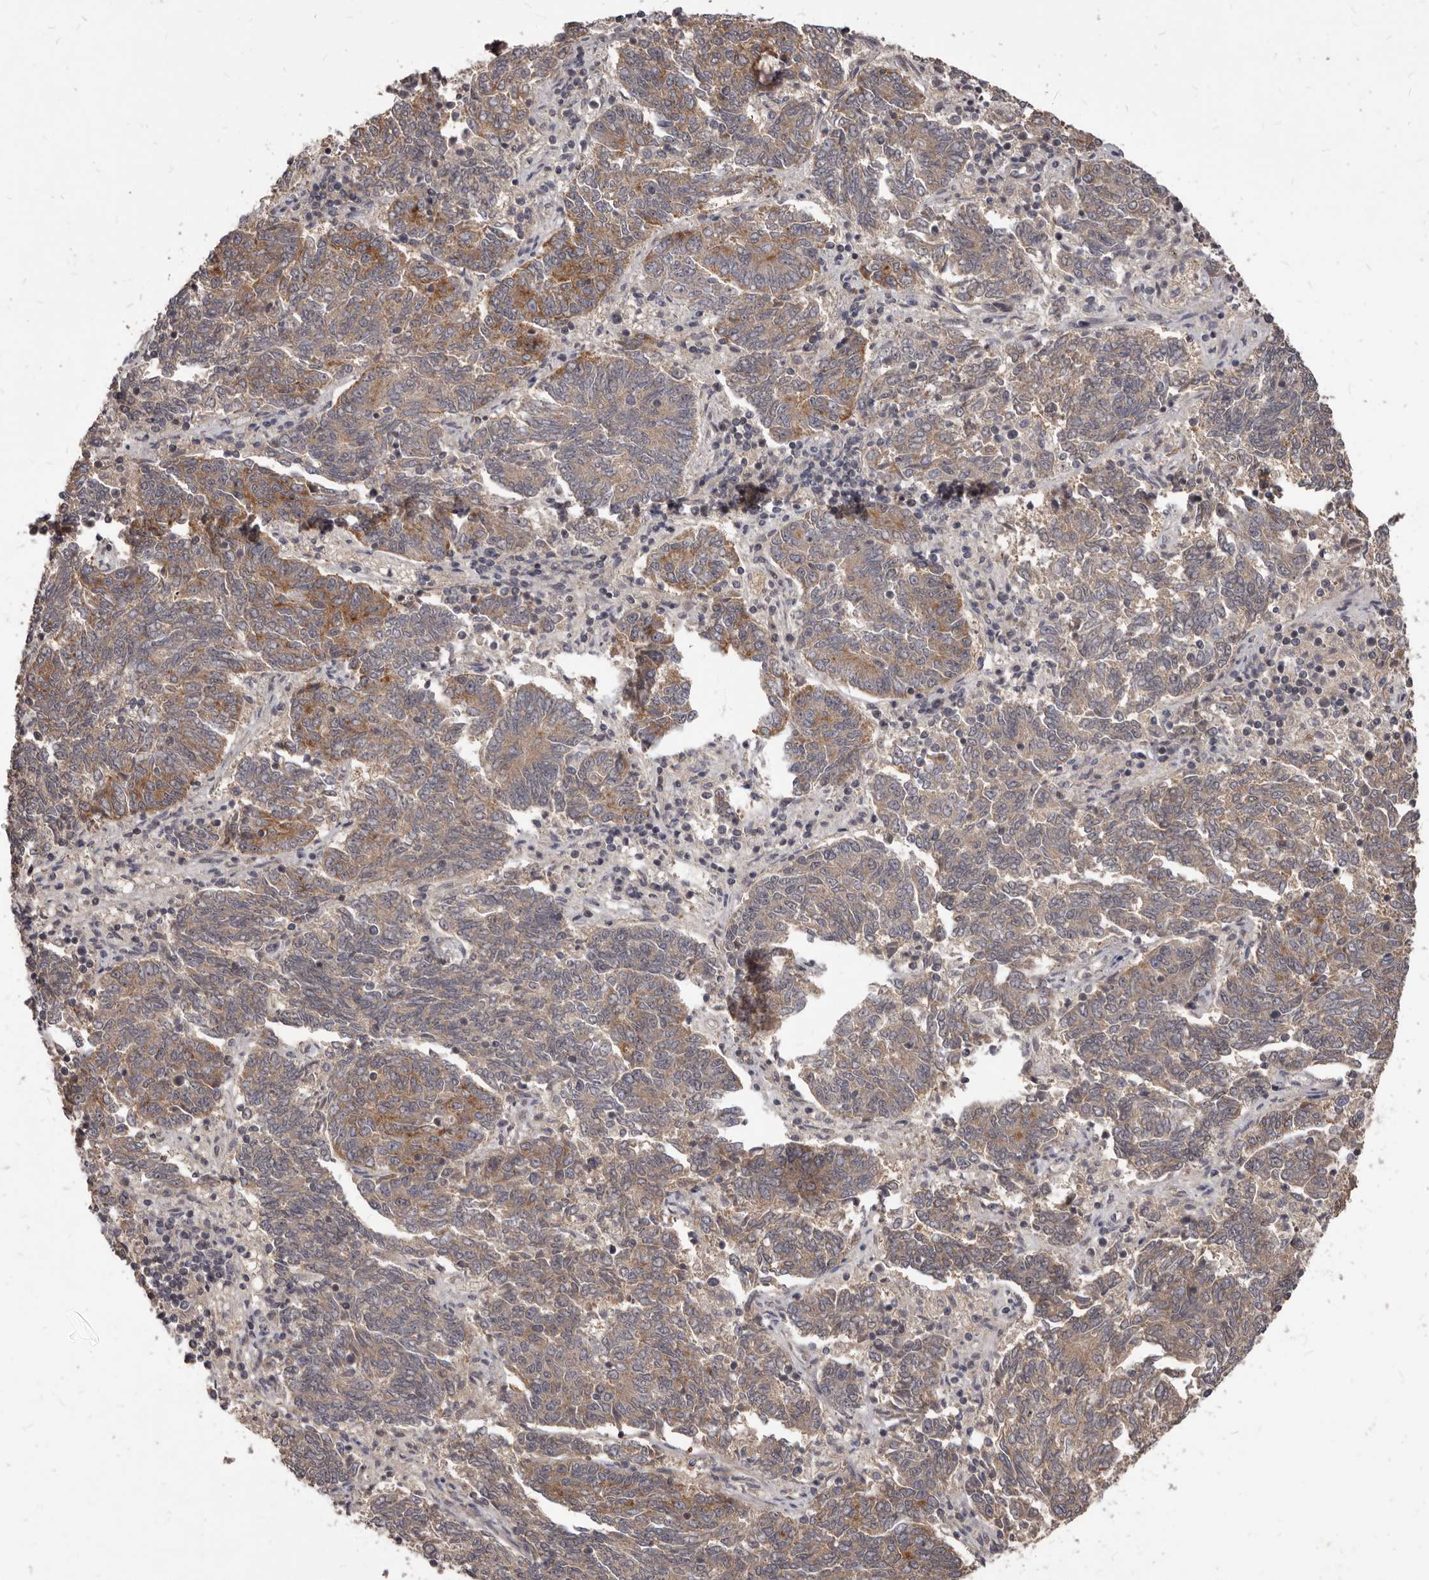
{"staining": {"intensity": "moderate", "quantity": ">75%", "location": "cytoplasmic/membranous"}, "tissue": "endometrial cancer", "cell_type": "Tumor cells", "image_type": "cancer", "snomed": [{"axis": "morphology", "description": "Adenocarcinoma, NOS"}, {"axis": "topography", "description": "Endometrium"}], "caption": "A medium amount of moderate cytoplasmic/membranous staining is identified in approximately >75% of tumor cells in endometrial adenocarcinoma tissue.", "gene": "GABPB2", "patient": {"sex": "female", "age": 80}}